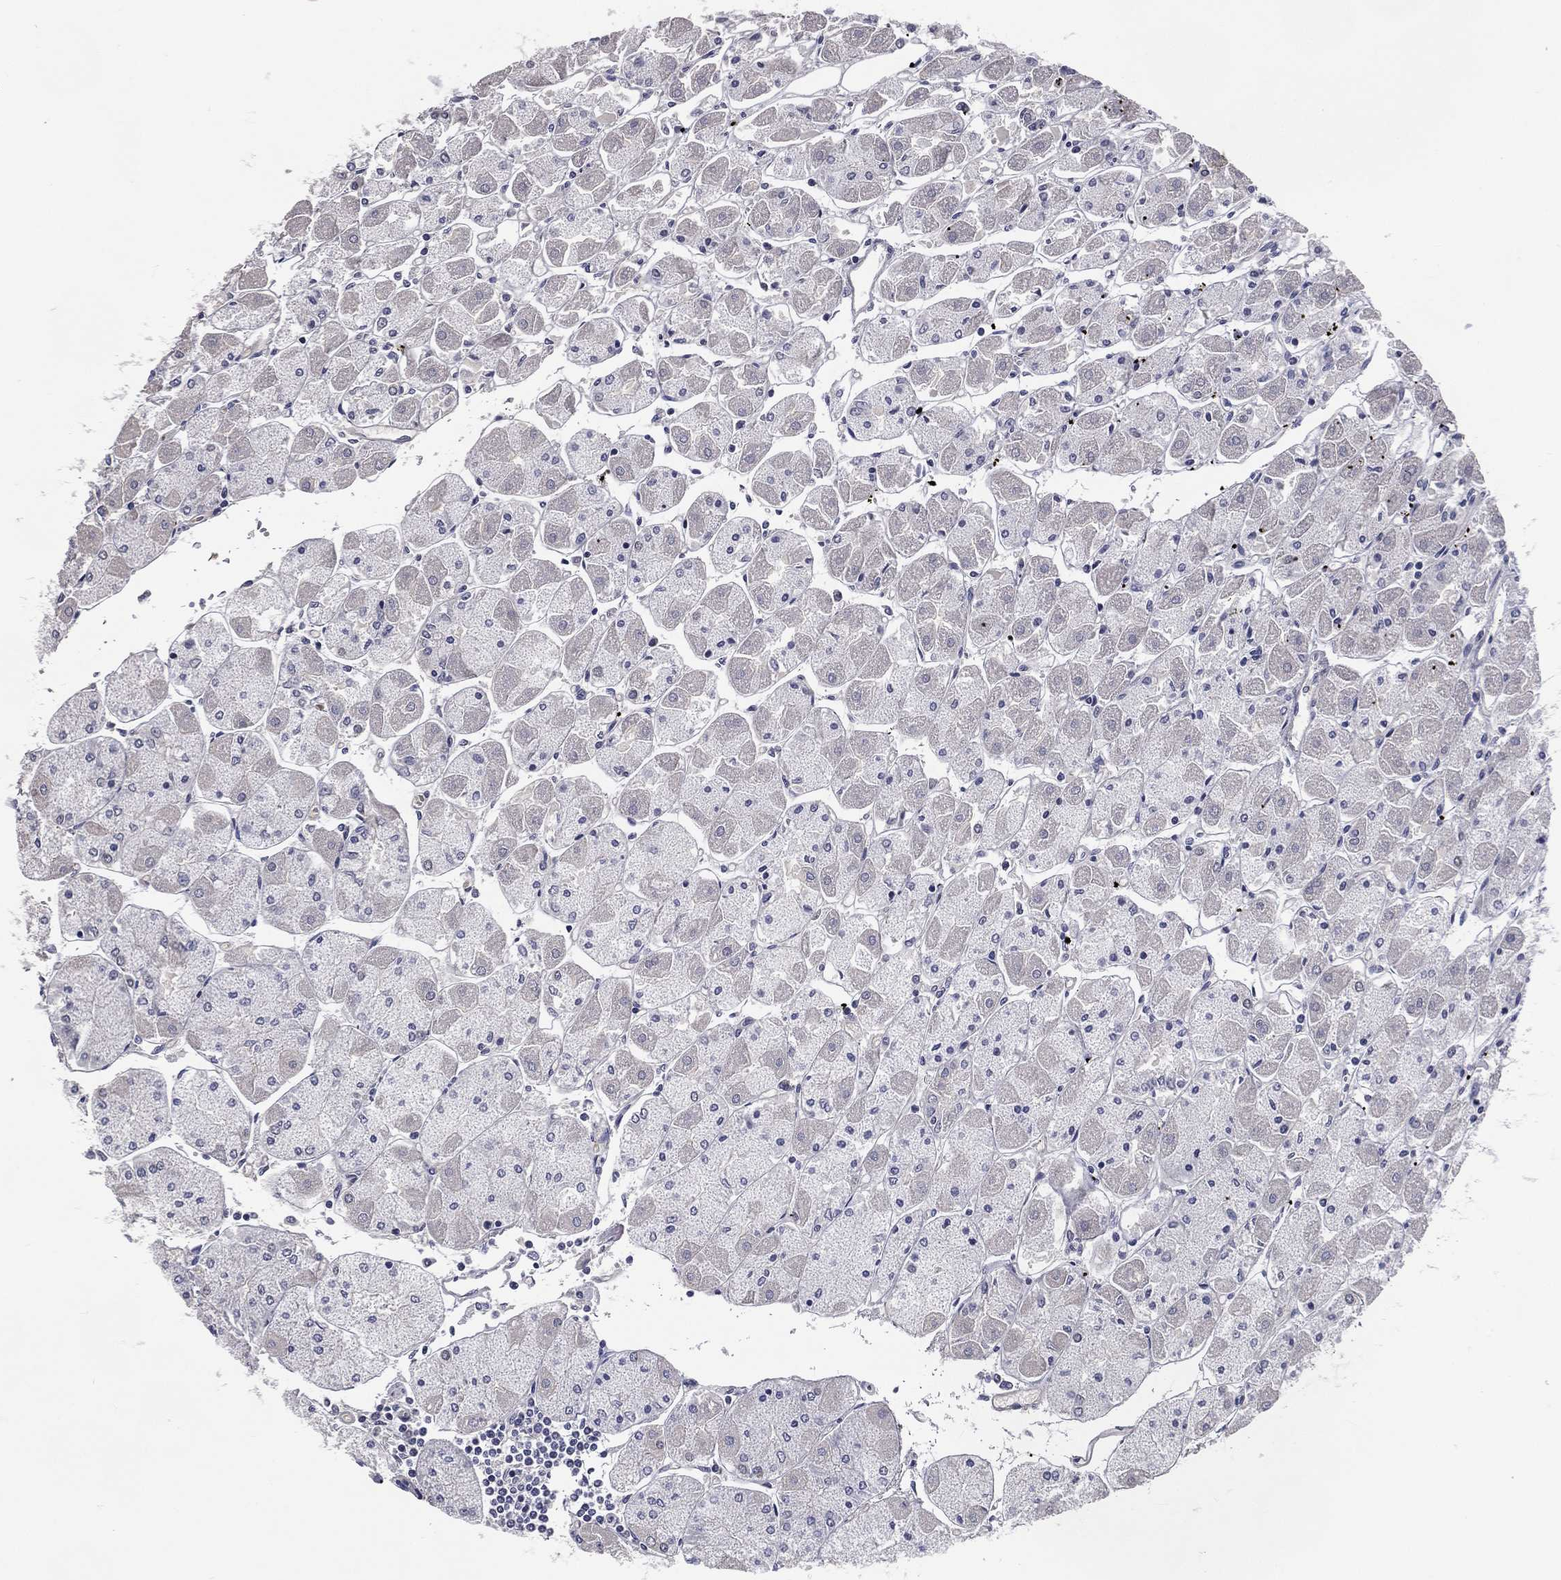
{"staining": {"intensity": "negative", "quantity": "none", "location": "none"}, "tissue": "stomach", "cell_type": "Glandular cells", "image_type": "normal", "snomed": [{"axis": "morphology", "description": "Normal tissue, NOS"}, {"axis": "topography", "description": "Stomach"}], "caption": "A high-resolution photomicrograph shows IHC staining of normal stomach, which exhibits no significant staining in glandular cells.", "gene": "IFT27", "patient": {"sex": "male", "age": 70}}